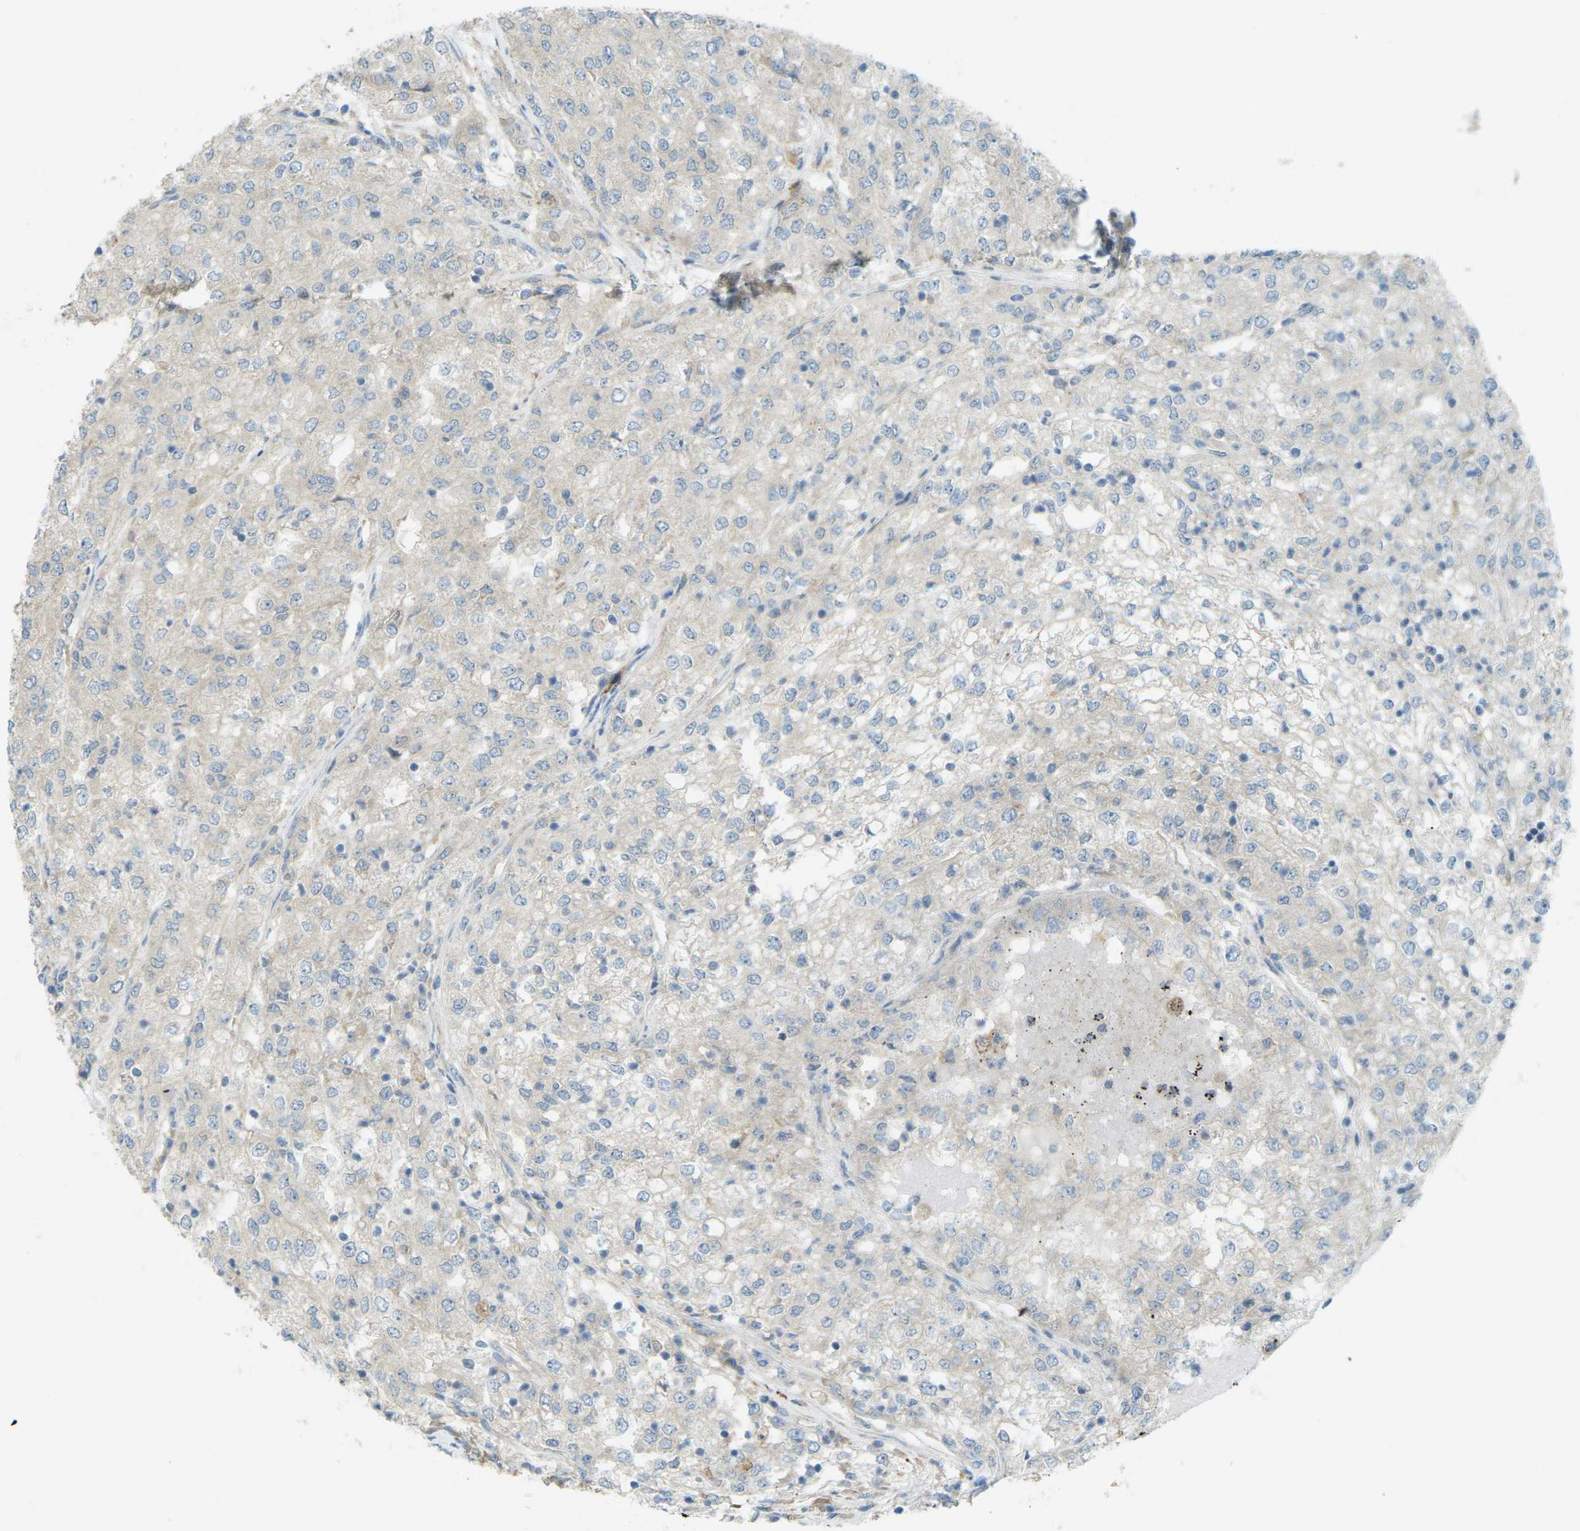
{"staining": {"intensity": "negative", "quantity": "none", "location": "none"}, "tissue": "renal cancer", "cell_type": "Tumor cells", "image_type": "cancer", "snomed": [{"axis": "morphology", "description": "Adenocarcinoma, NOS"}, {"axis": "topography", "description": "Kidney"}], "caption": "IHC histopathology image of renal cancer (adenocarcinoma) stained for a protein (brown), which demonstrates no expression in tumor cells.", "gene": "MYLK4", "patient": {"sex": "female", "age": 54}}